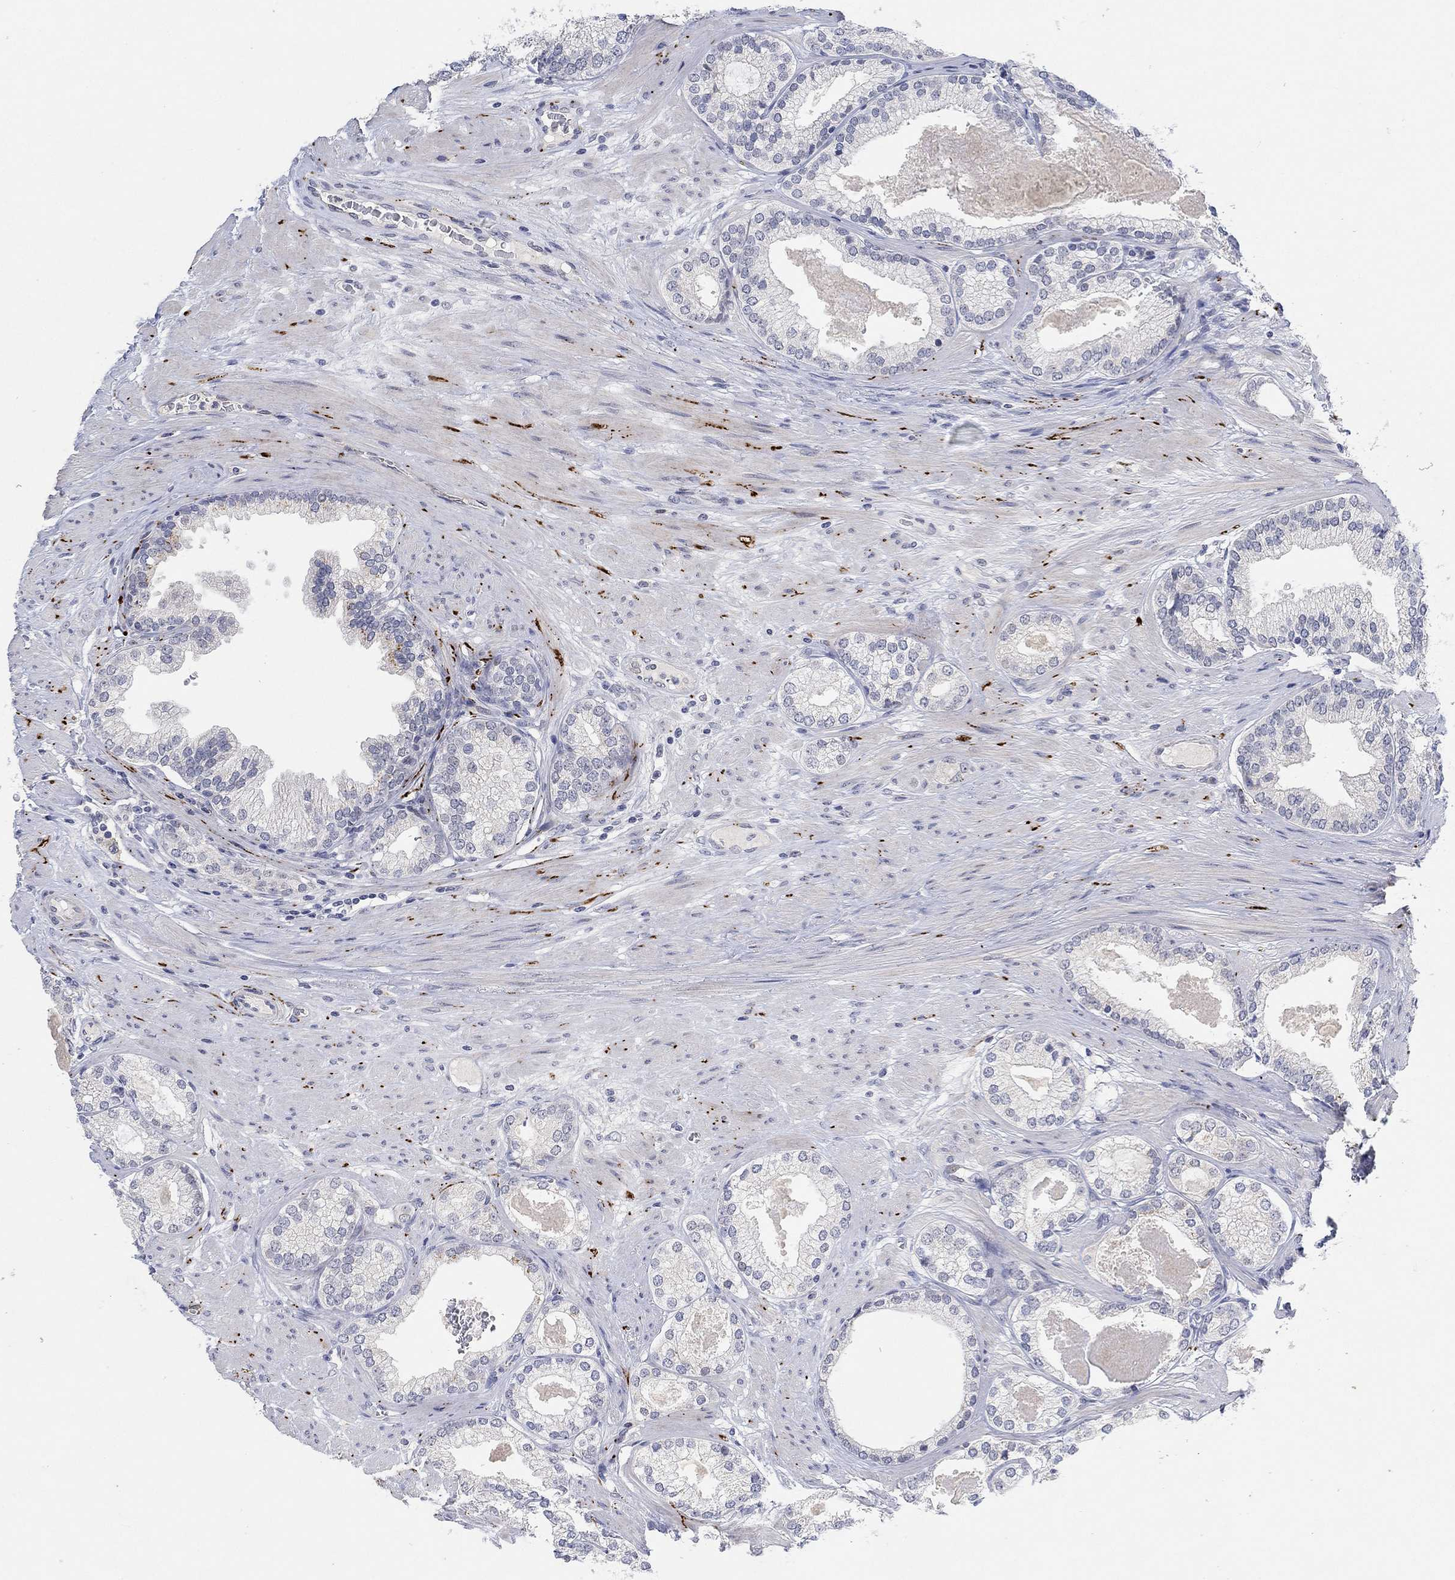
{"staining": {"intensity": "negative", "quantity": "none", "location": "none"}, "tissue": "prostate cancer", "cell_type": "Tumor cells", "image_type": "cancer", "snomed": [{"axis": "morphology", "description": "Adenocarcinoma, High grade"}, {"axis": "topography", "description": "Prostate and seminal vesicle, NOS"}], "caption": "Micrograph shows no protein positivity in tumor cells of prostate high-grade adenocarcinoma tissue.", "gene": "VAT1L", "patient": {"sex": "male", "age": 62}}